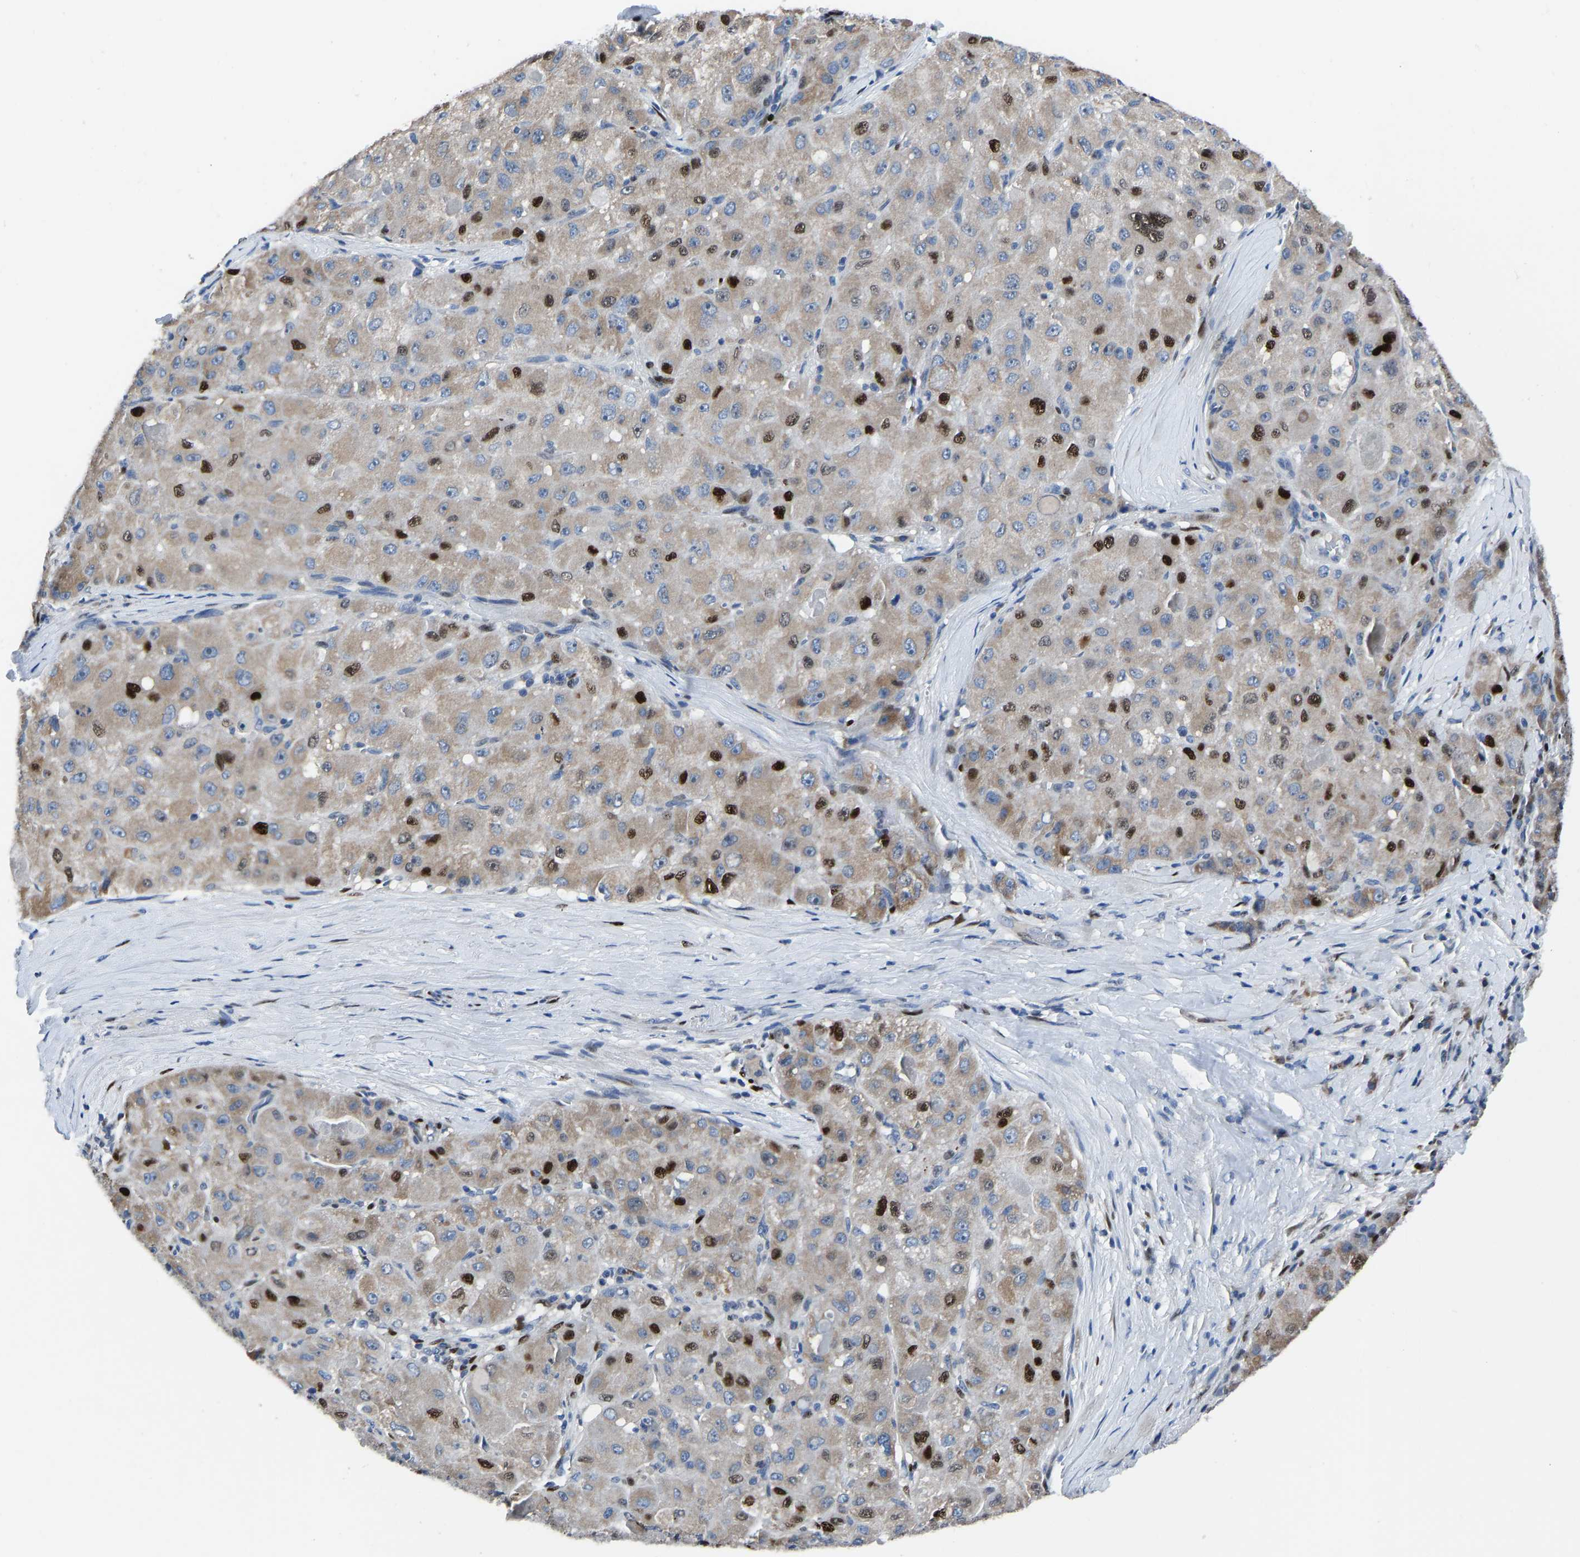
{"staining": {"intensity": "moderate", "quantity": ">75%", "location": "cytoplasmic/membranous,nuclear"}, "tissue": "liver cancer", "cell_type": "Tumor cells", "image_type": "cancer", "snomed": [{"axis": "morphology", "description": "Carcinoma, Hepatocellular, NOS"}, {"axis": "topography", "description": "Liver"}], "caption": "An IHC histopathology image of neoplastic tissue is shown. Protein staining in brown labels moderate cytoplasmic/membranous and nuclear positivity in liver cancer (hepatocellular carcinoma) within tumor cells.", "gene": "EGR1", "patient": {"sex": "male", "age": 80}}